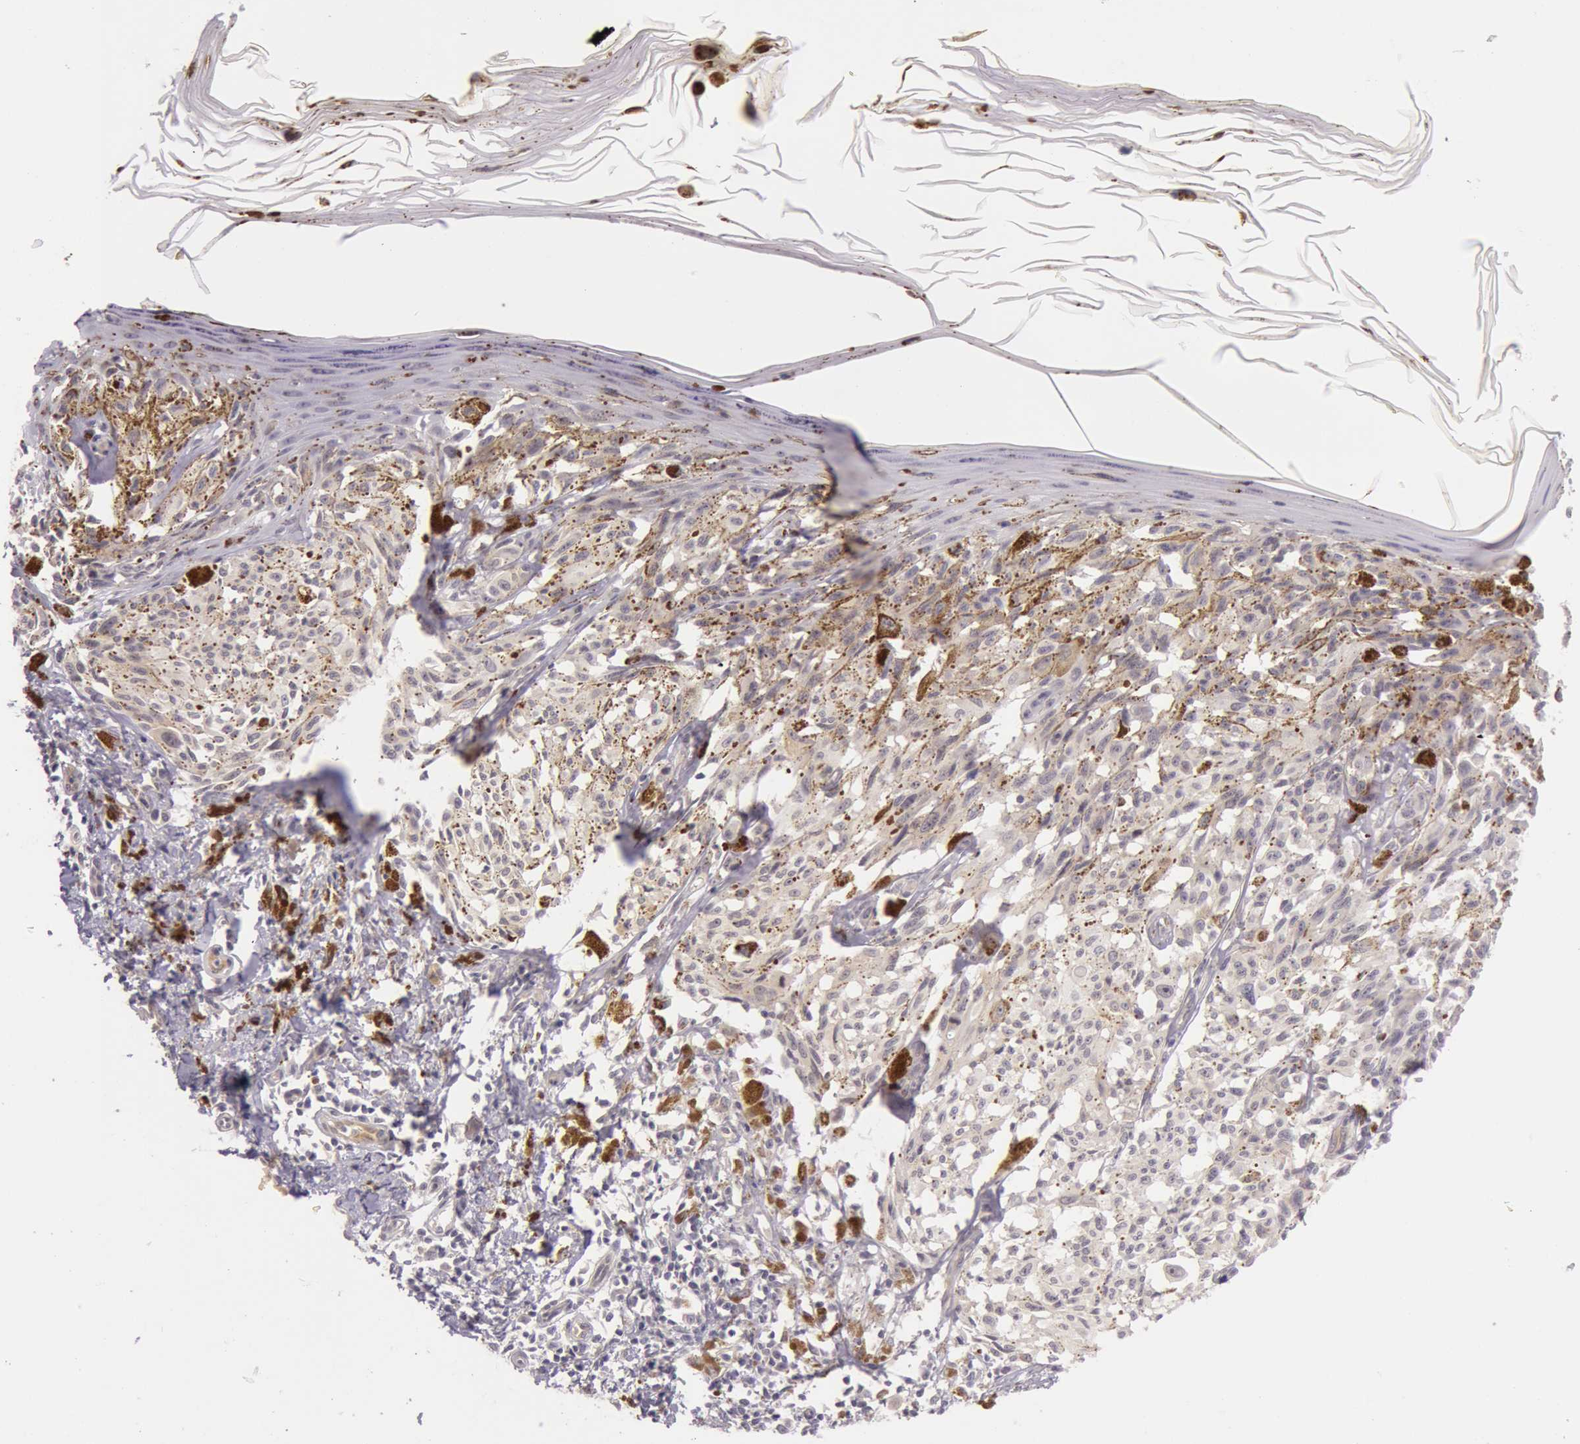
{"staining": {"intensity": "negative", "quantity": "none", "location": "none"}, "tissue": "melanoma", "cell_type": "Tumor cells", "image_type": "cancer", "snomed": [{"axis": "morphology", "description": "Malignant melanoma, NOS"}, {"axis": "topography", "description": "Skin"}], "caption": "Tumor cells show no significant staining in melanoma.", "gene": "RBMY1F", "patient": {"sex": "female", "age": 72}}